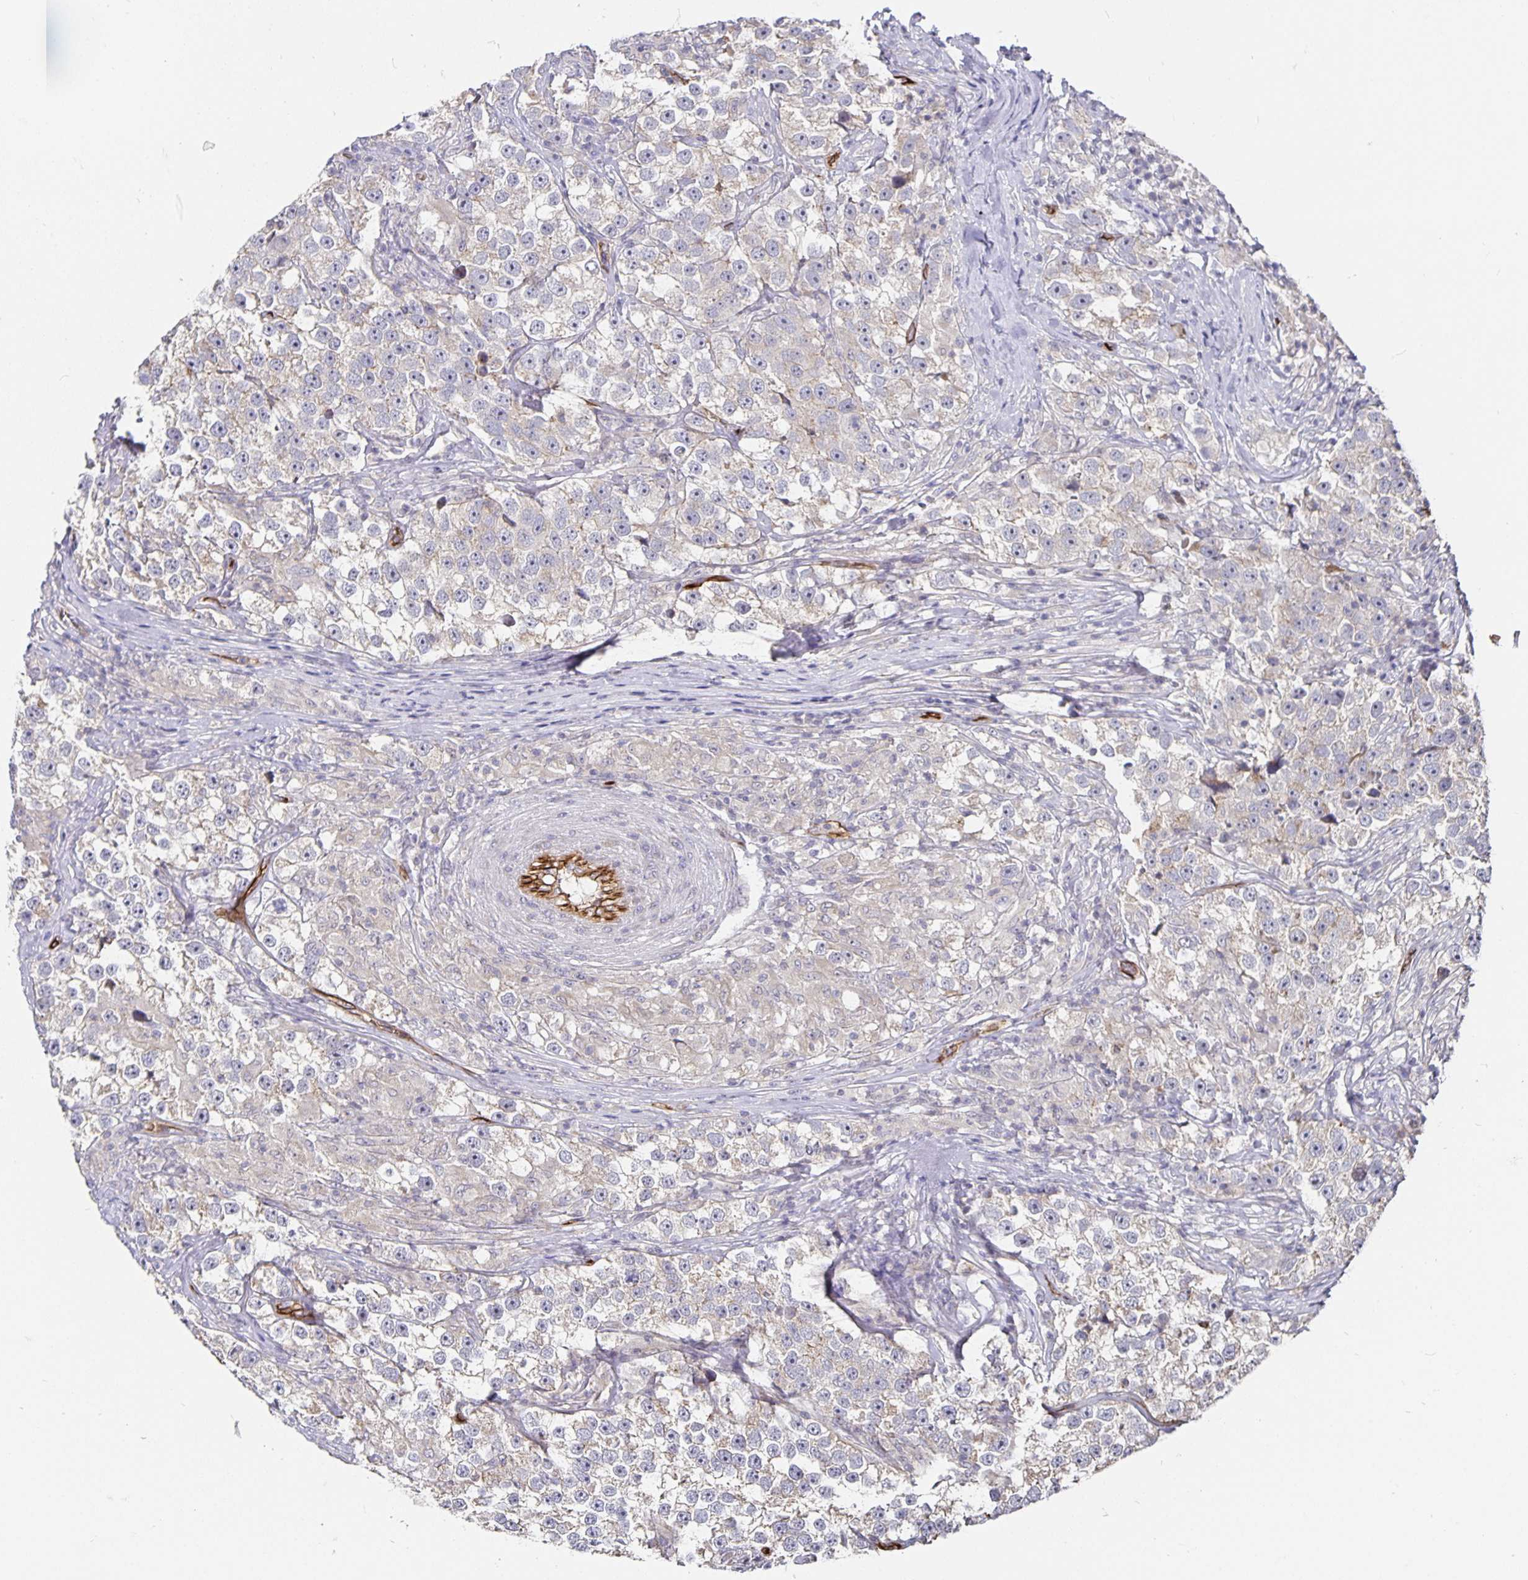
{"staining": {"intensity": "negative", "quantity": "none", "location": "none"}, "tissue": "testis cancer", "cell_type": "Tumor cells", "image_type": "cancer", "snomed": [{"axis": "morphology", "description": "Seminoma, NOS"}, {"axis": "topography", "description": "Testis"}], "caption": "Testis cancer (seminoma) was stained to show a protein in brown. There is no significant positivity in tumor cells. (DAB IHC visualized using brightfield microscopy, high magnification).", "gene": "PODXL", "patient": {"sex": "male", "age": 46}}